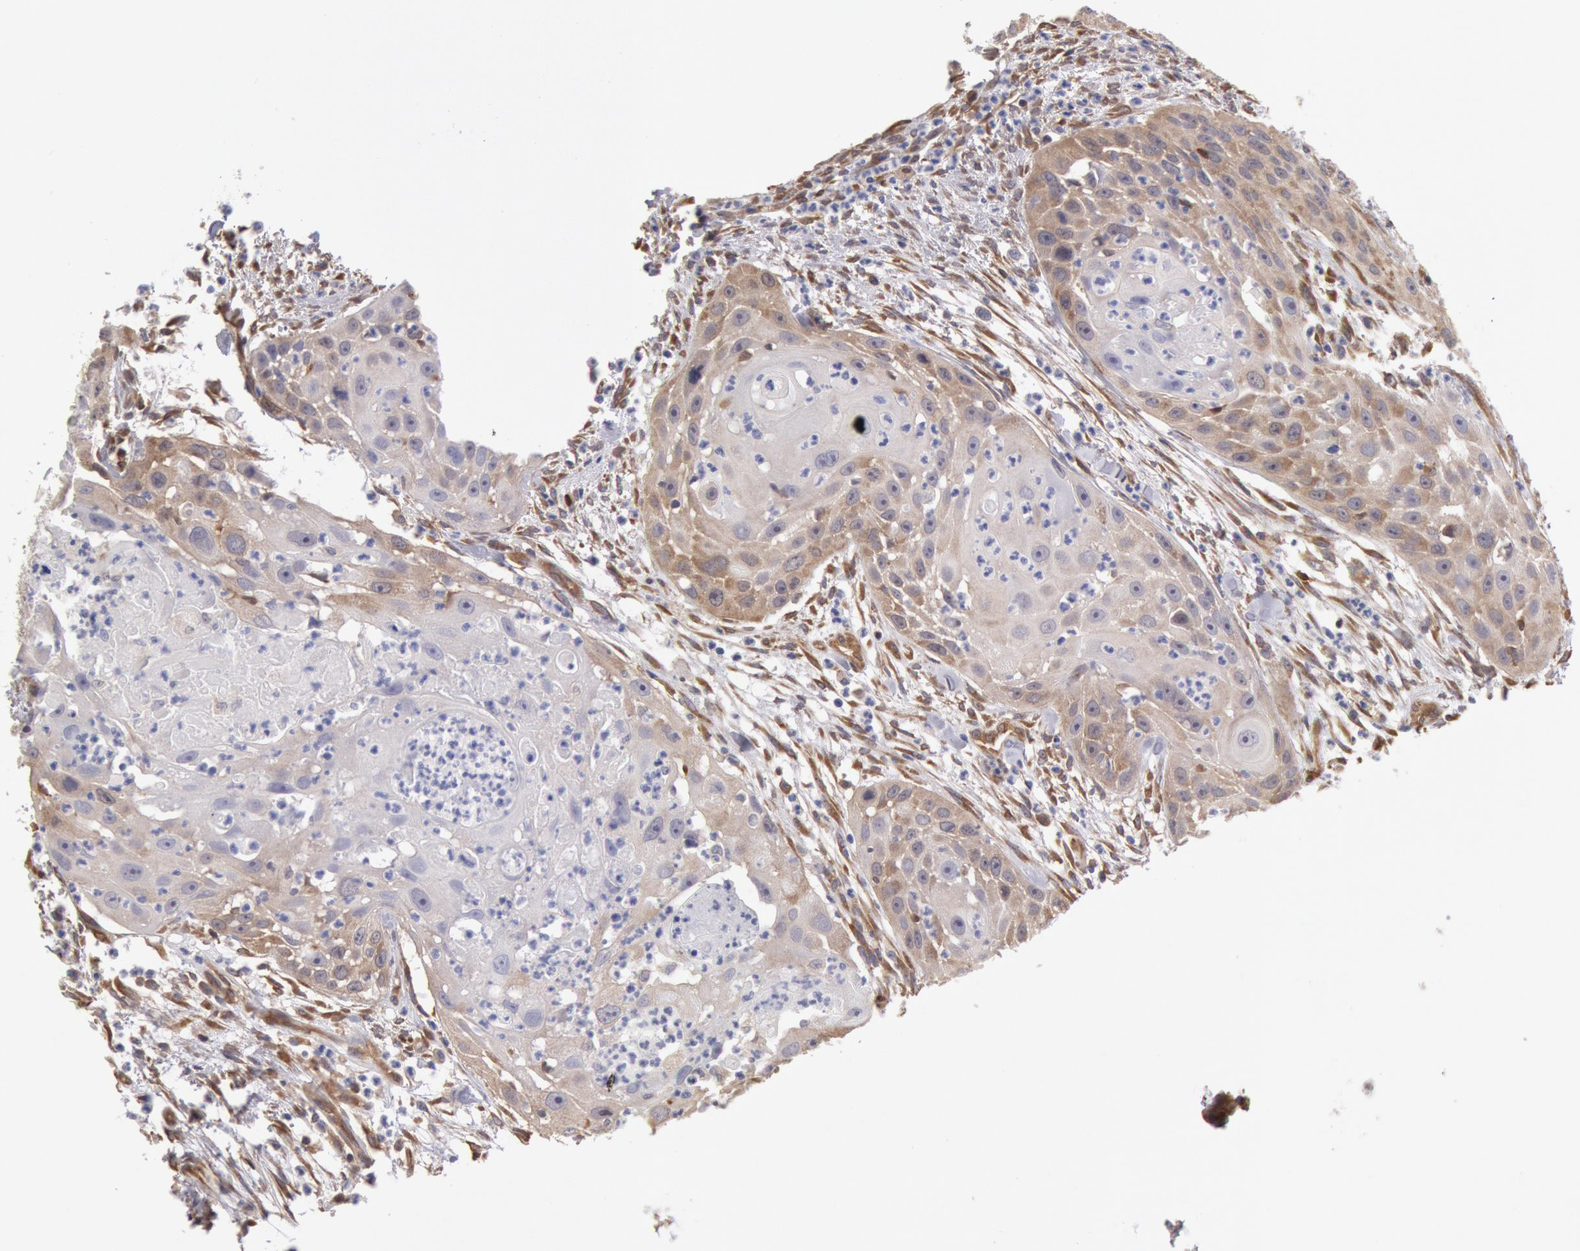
{"staining": {"intensity": "weak", "quantity": "<25%", "location": "cytoplasmic/membranous"}, "tissue": "head and neck cancer", "cell_type": "Tumor cells", "image_type": "cancer", "snomed": [{"axis": "morphology", "description": "Squamous cell carcinoma, NOS"}, {"axis": "topography", "description": "Head-Neck"}], "caption": "Tumor cells show no significant expression in squamous cell carcinoma (head and neck).", "gene": "CCDC50", "patient": {"sex": "male", "age": 64}}